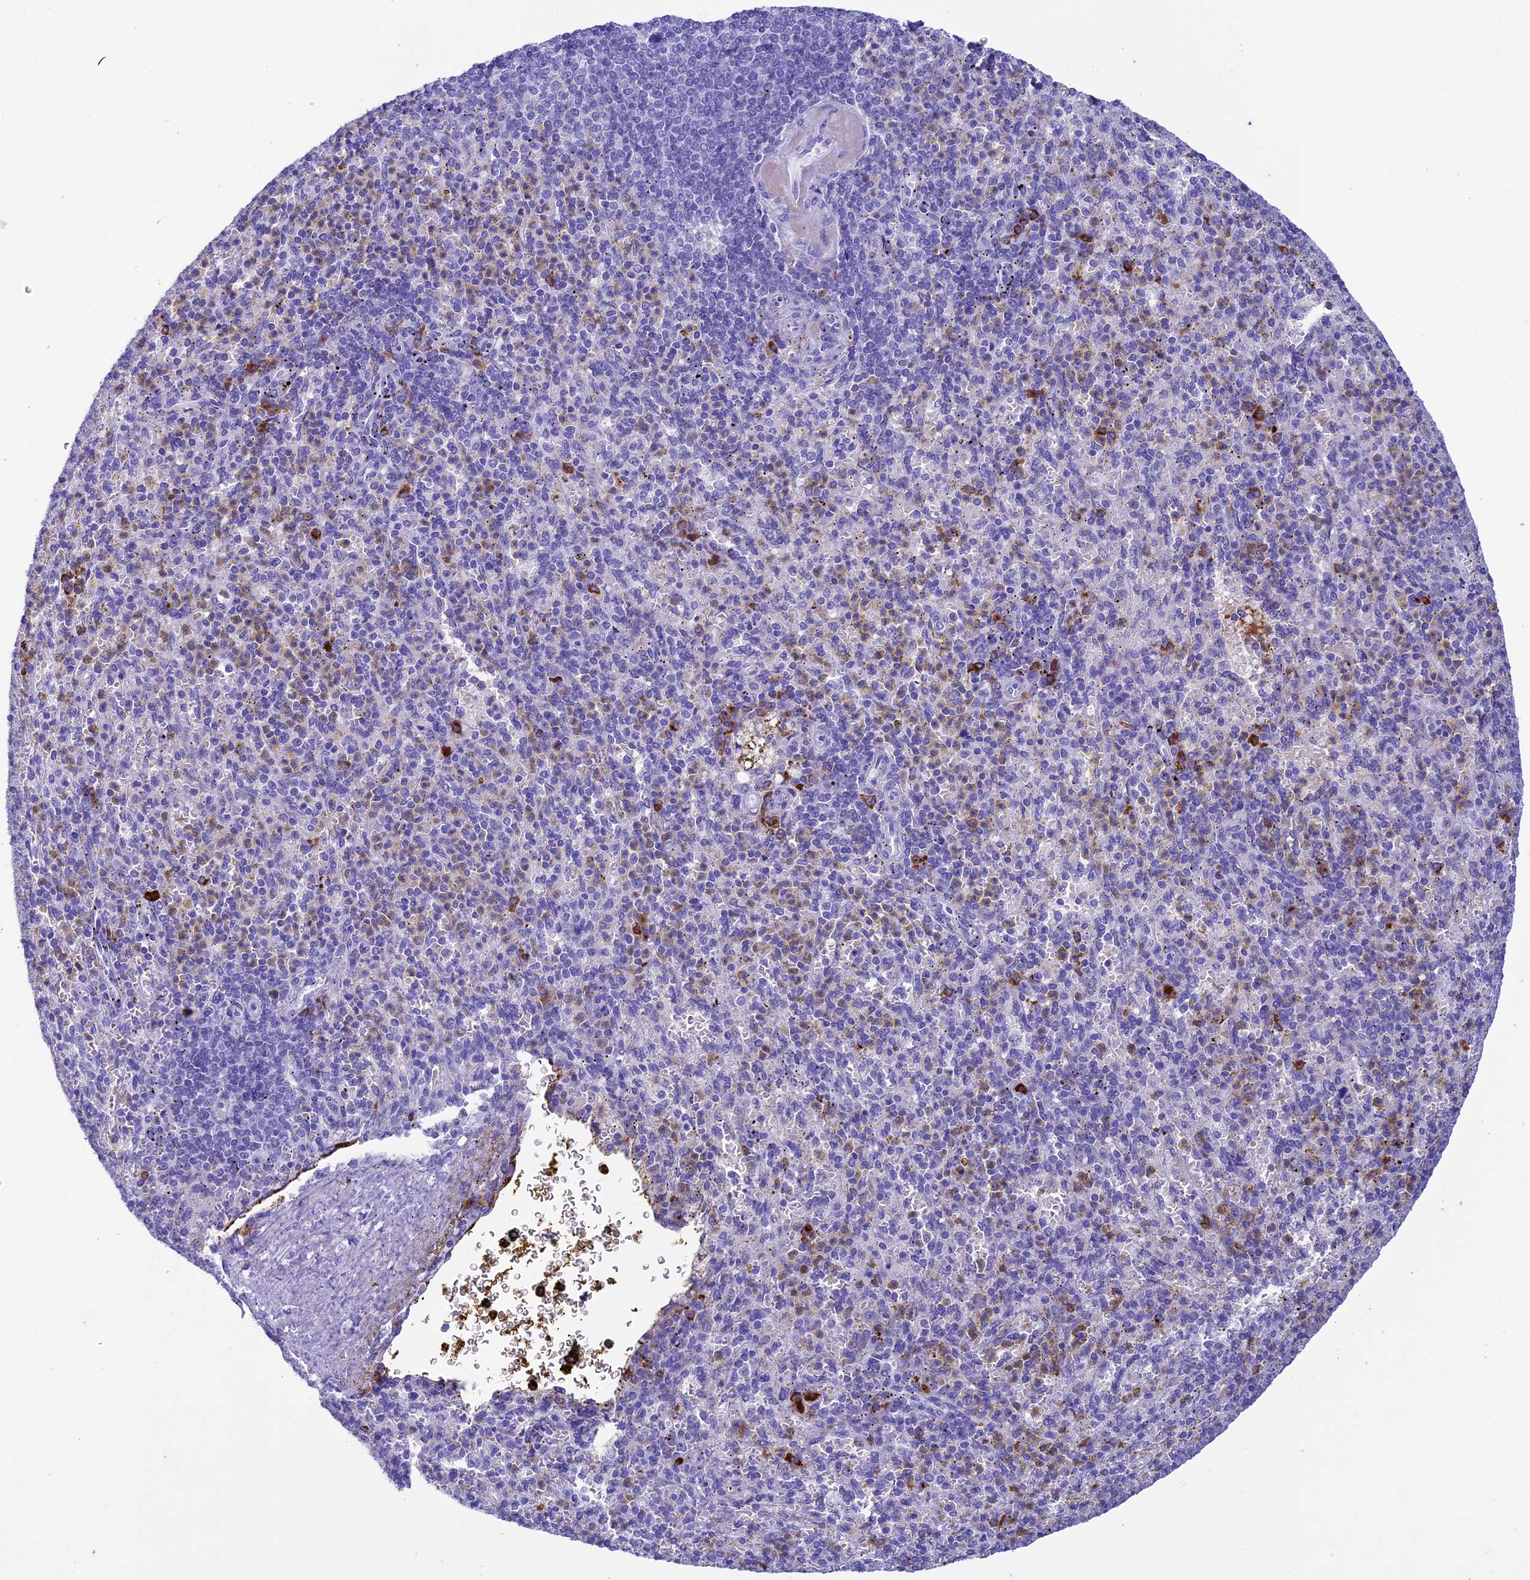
{"staining": {"intensity": "strong", "quantity": "<25%", "location": "cytoplasmic/membranous"}, "tissue": "spleen", "cell_type": "Cells in red pulp", "image_type": "normal", "snomed": [{"axis": "morphology", "description": "Normal tissue, NOS"}, {"axis": "topography", "description": "Spleen"}], "caption": "Immunohistochemical staining of unremarkable human spleen displays <25% levels of strong cytoplasmic/membranous protein positivity in approximately <25% of cells in red pulp. (DAB (3,3'-diaminobenzidine) = brown stain, brightfield microscopy at high magnification).", "gene": "IGSF6", "patient": {"sex": "female", "age": 74}}